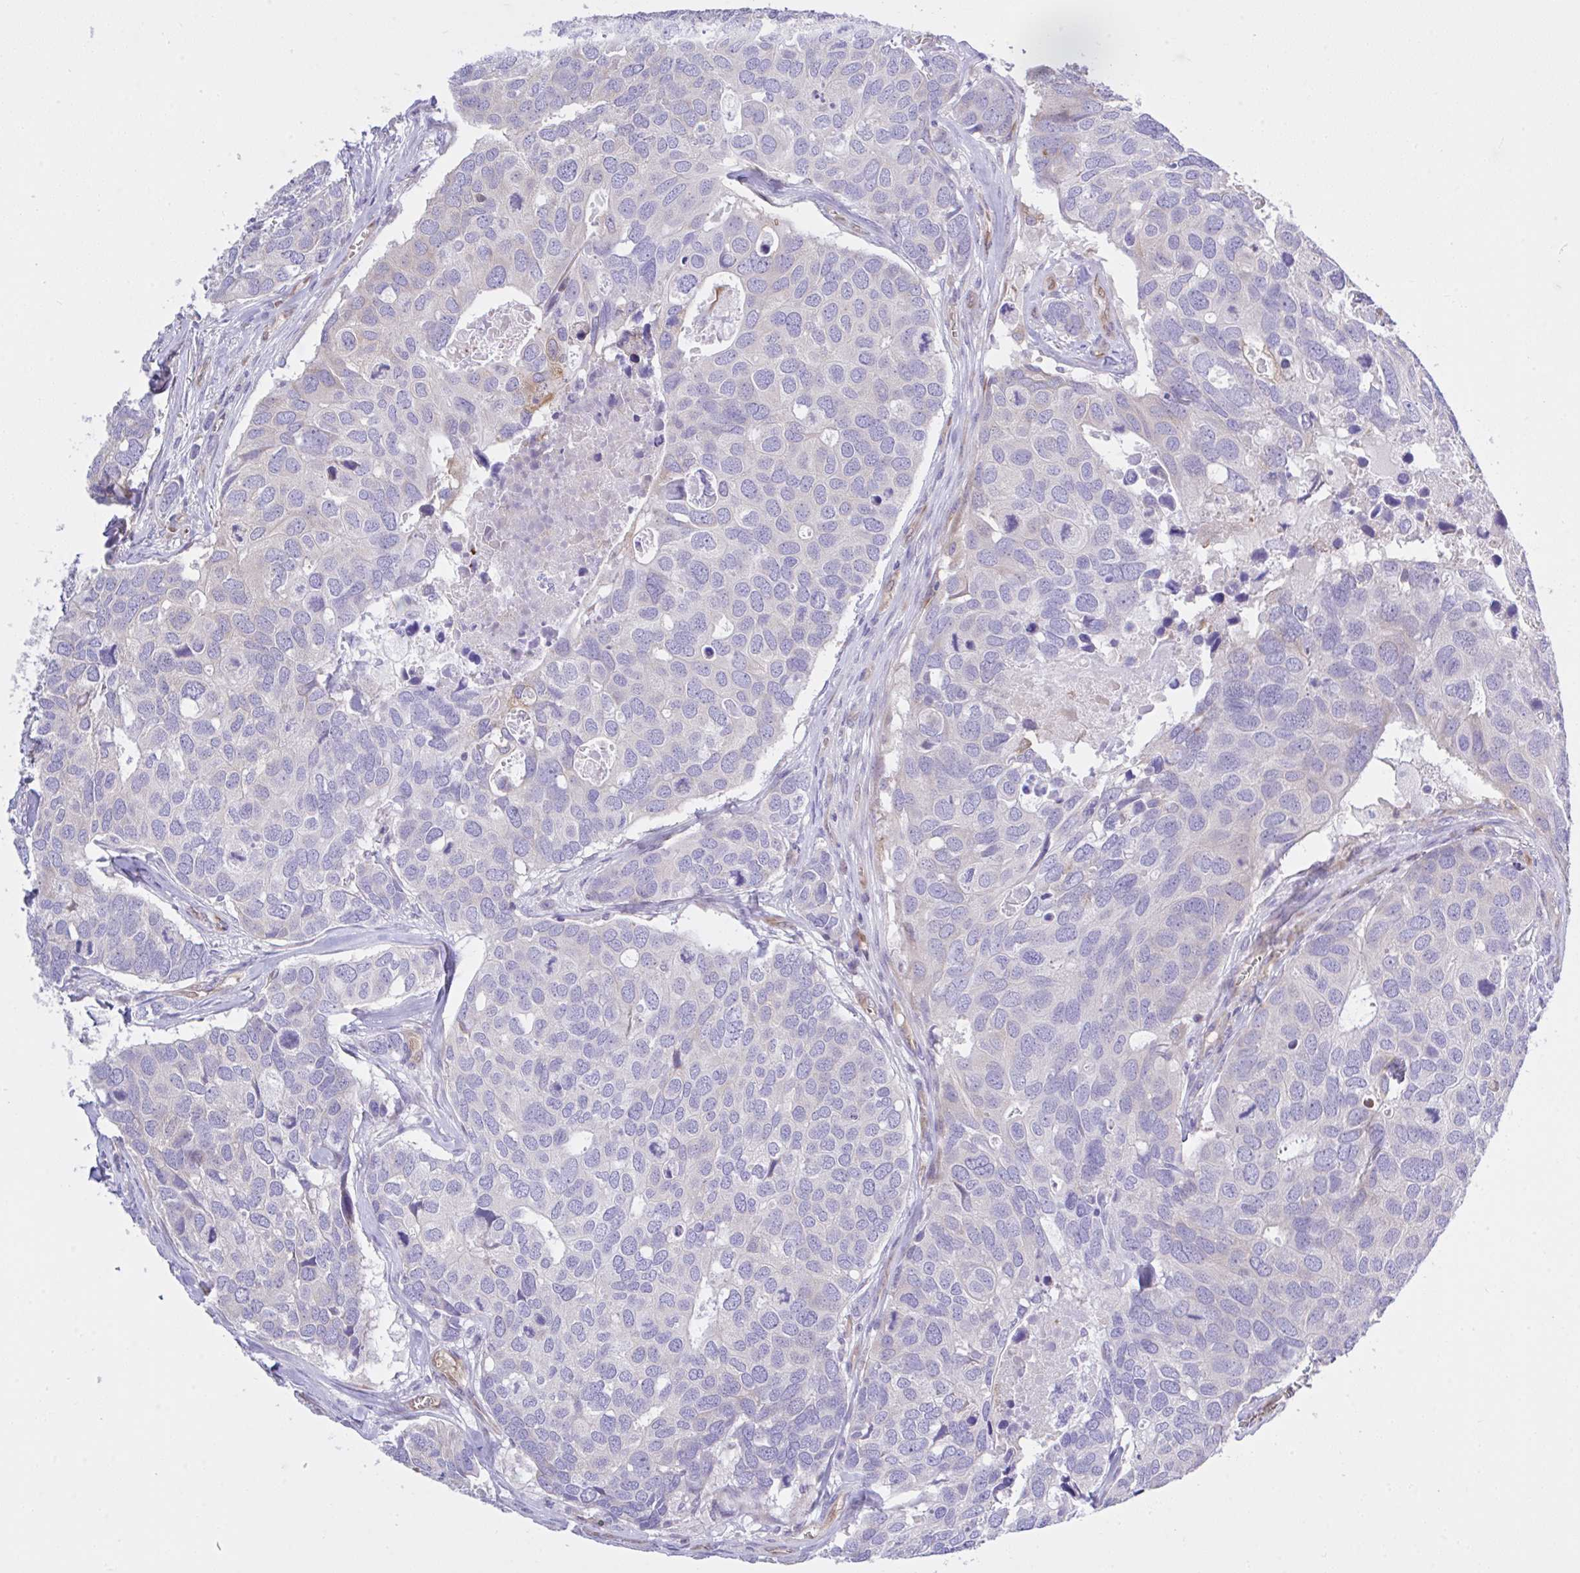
{"staining": {"intensity": "negative", "quantity": "none", "location": "none"}, "tissue": "breast cancer", "cell_type": "Tumor cells", "image_type": "cancer", "snomed": [{"axis": "morphology", "description": "Duct carcinoma"}, {"axis": "topography", "description": "Breast"}], "caption": "Micrograph shows no protein expression in tumor cells of breast infiltrating ductal carcinoma tissue.", "gene": "EEF1A2", "patient": {"sex": "female", "age": 83}}